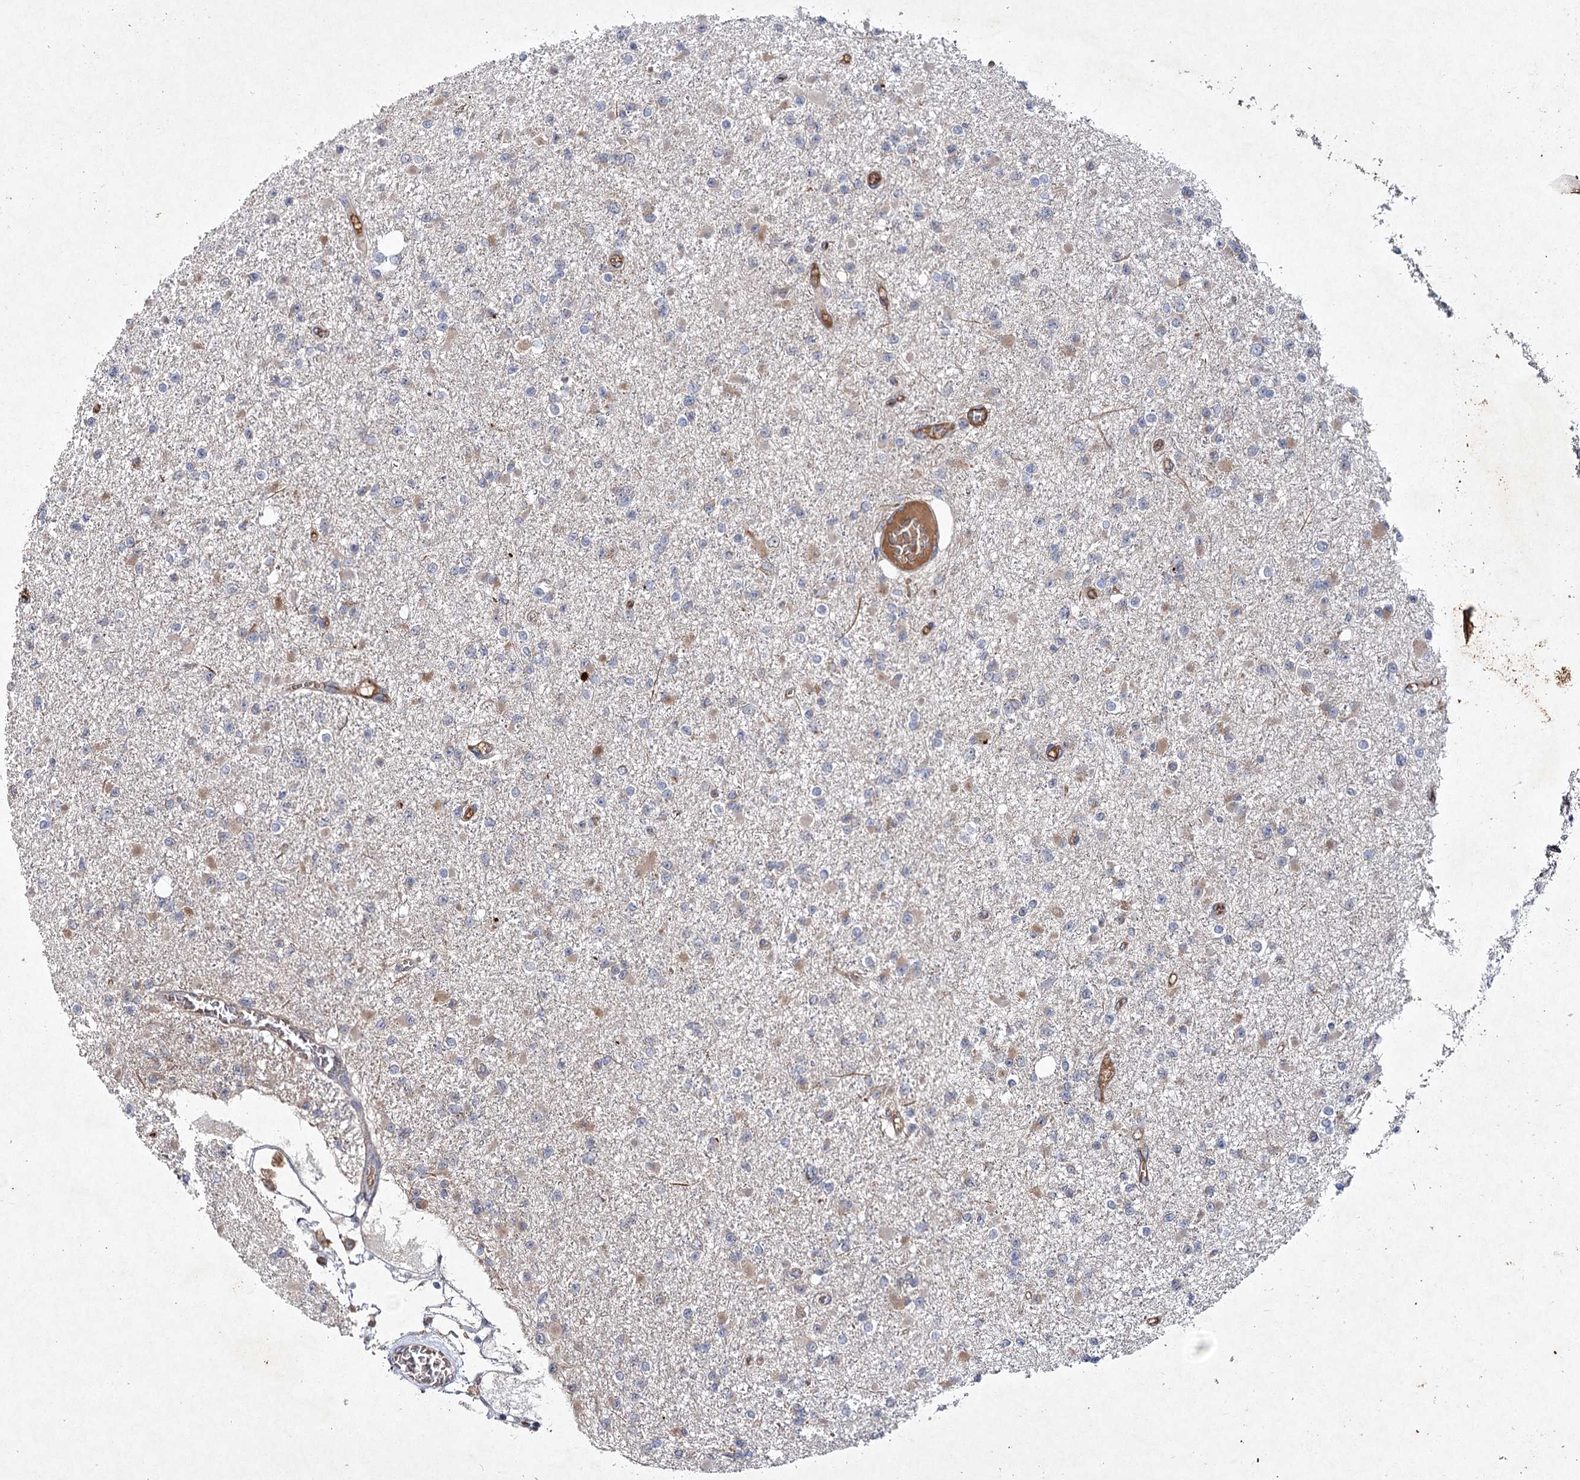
{"staining": {"intensity": "negative", "quantity": "none", "location": "none"}, "tissue": "glioma", "cell_type": "Tumor cells", "image_type": "cancer", "snomed": [{"axis": "morphology", "description": "Glioma, malignant, Low grade"}, {"axis": "topography", "description": "Brain"}], "caption": "Photomicrograph shows no significant protein staining in tumor cells of glioma.", "gene": "MFN1", "patient": {"sex": "female", "age": 22}}